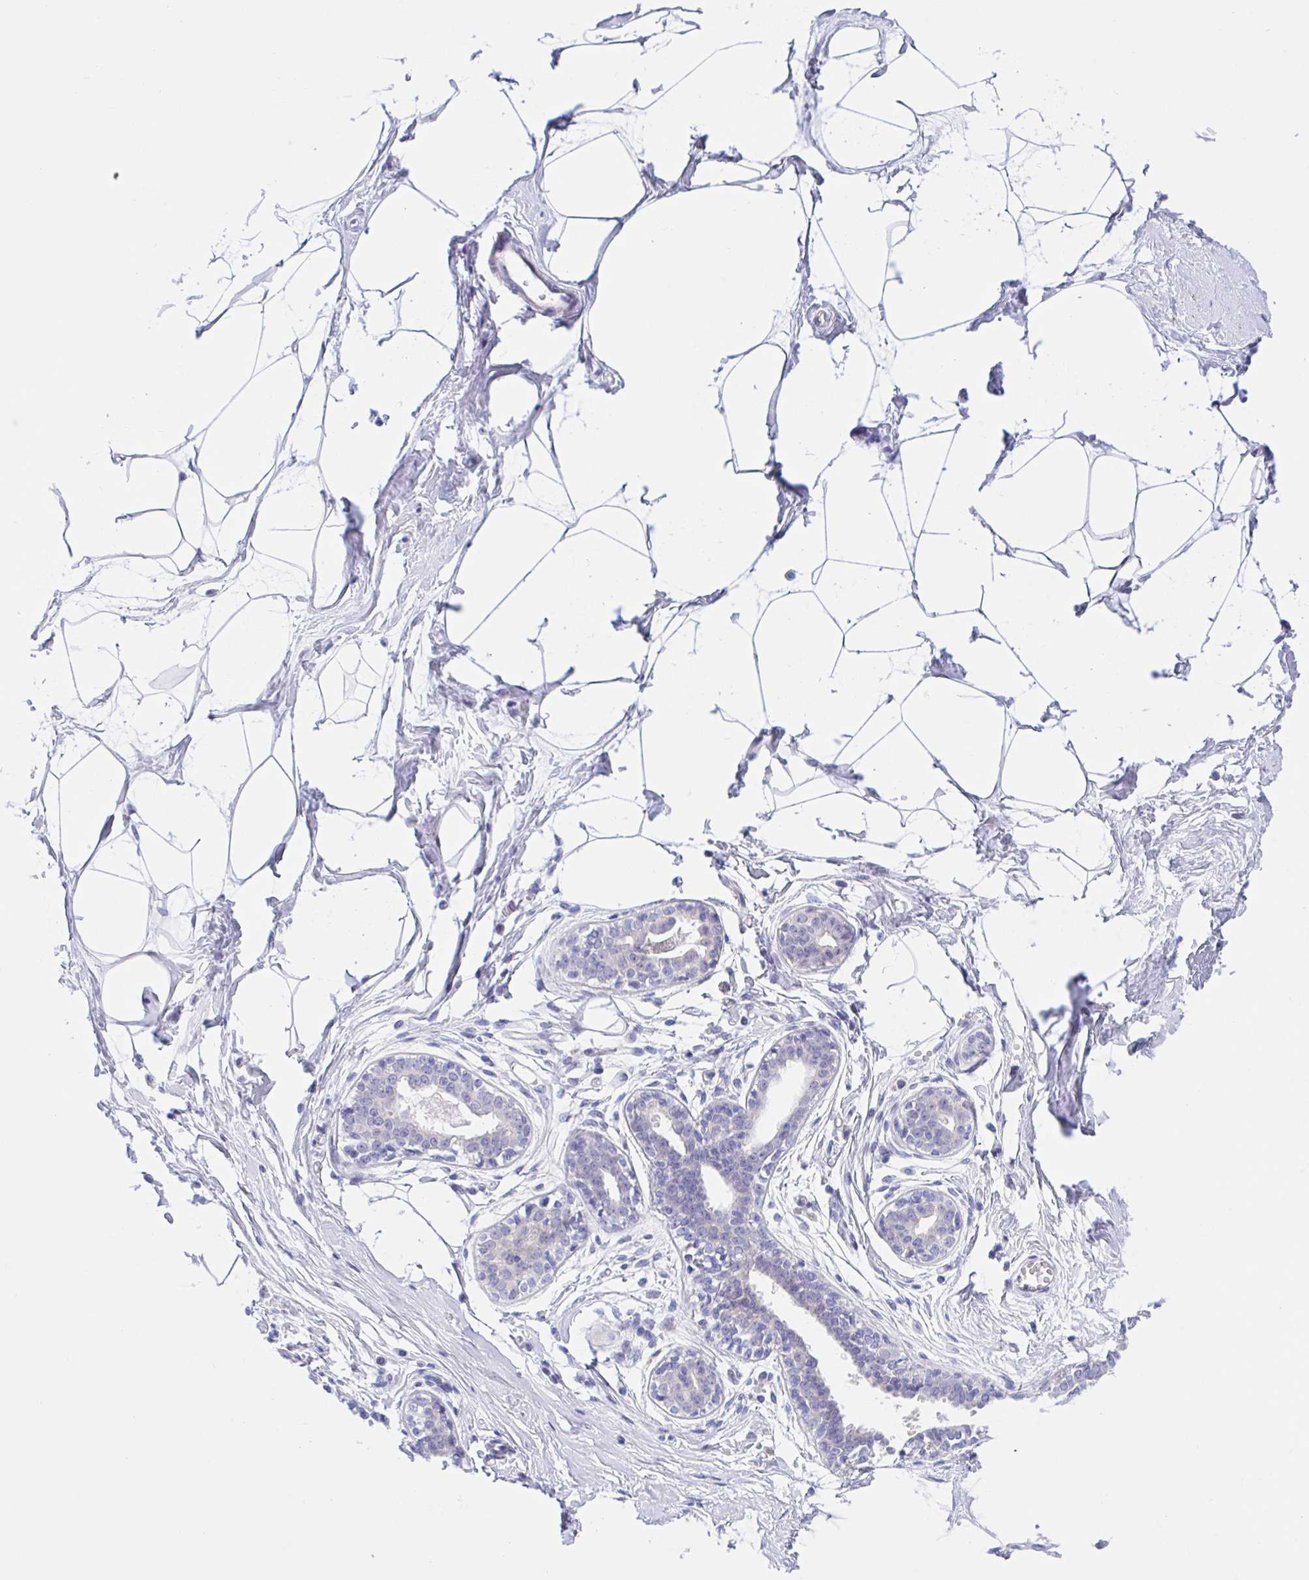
{"staining": {"intensity": "negative", "quantity": "none", "location": "none"}, "tissue": "breast", "cell_type": "Adipocytes", "image_type": "normal", "snomed": [{"axis": "morphology", "description": "Normal tissue, NOS"}, {"axis": "topography", "description": "Breast"}], "caption": "Immunohistochemistry image of benign breast stained for a protein (brown), which exhibits no staining in adipocytes.", "gene": "TMEM86A", "patient": {"sex": "female", "age": 45}}